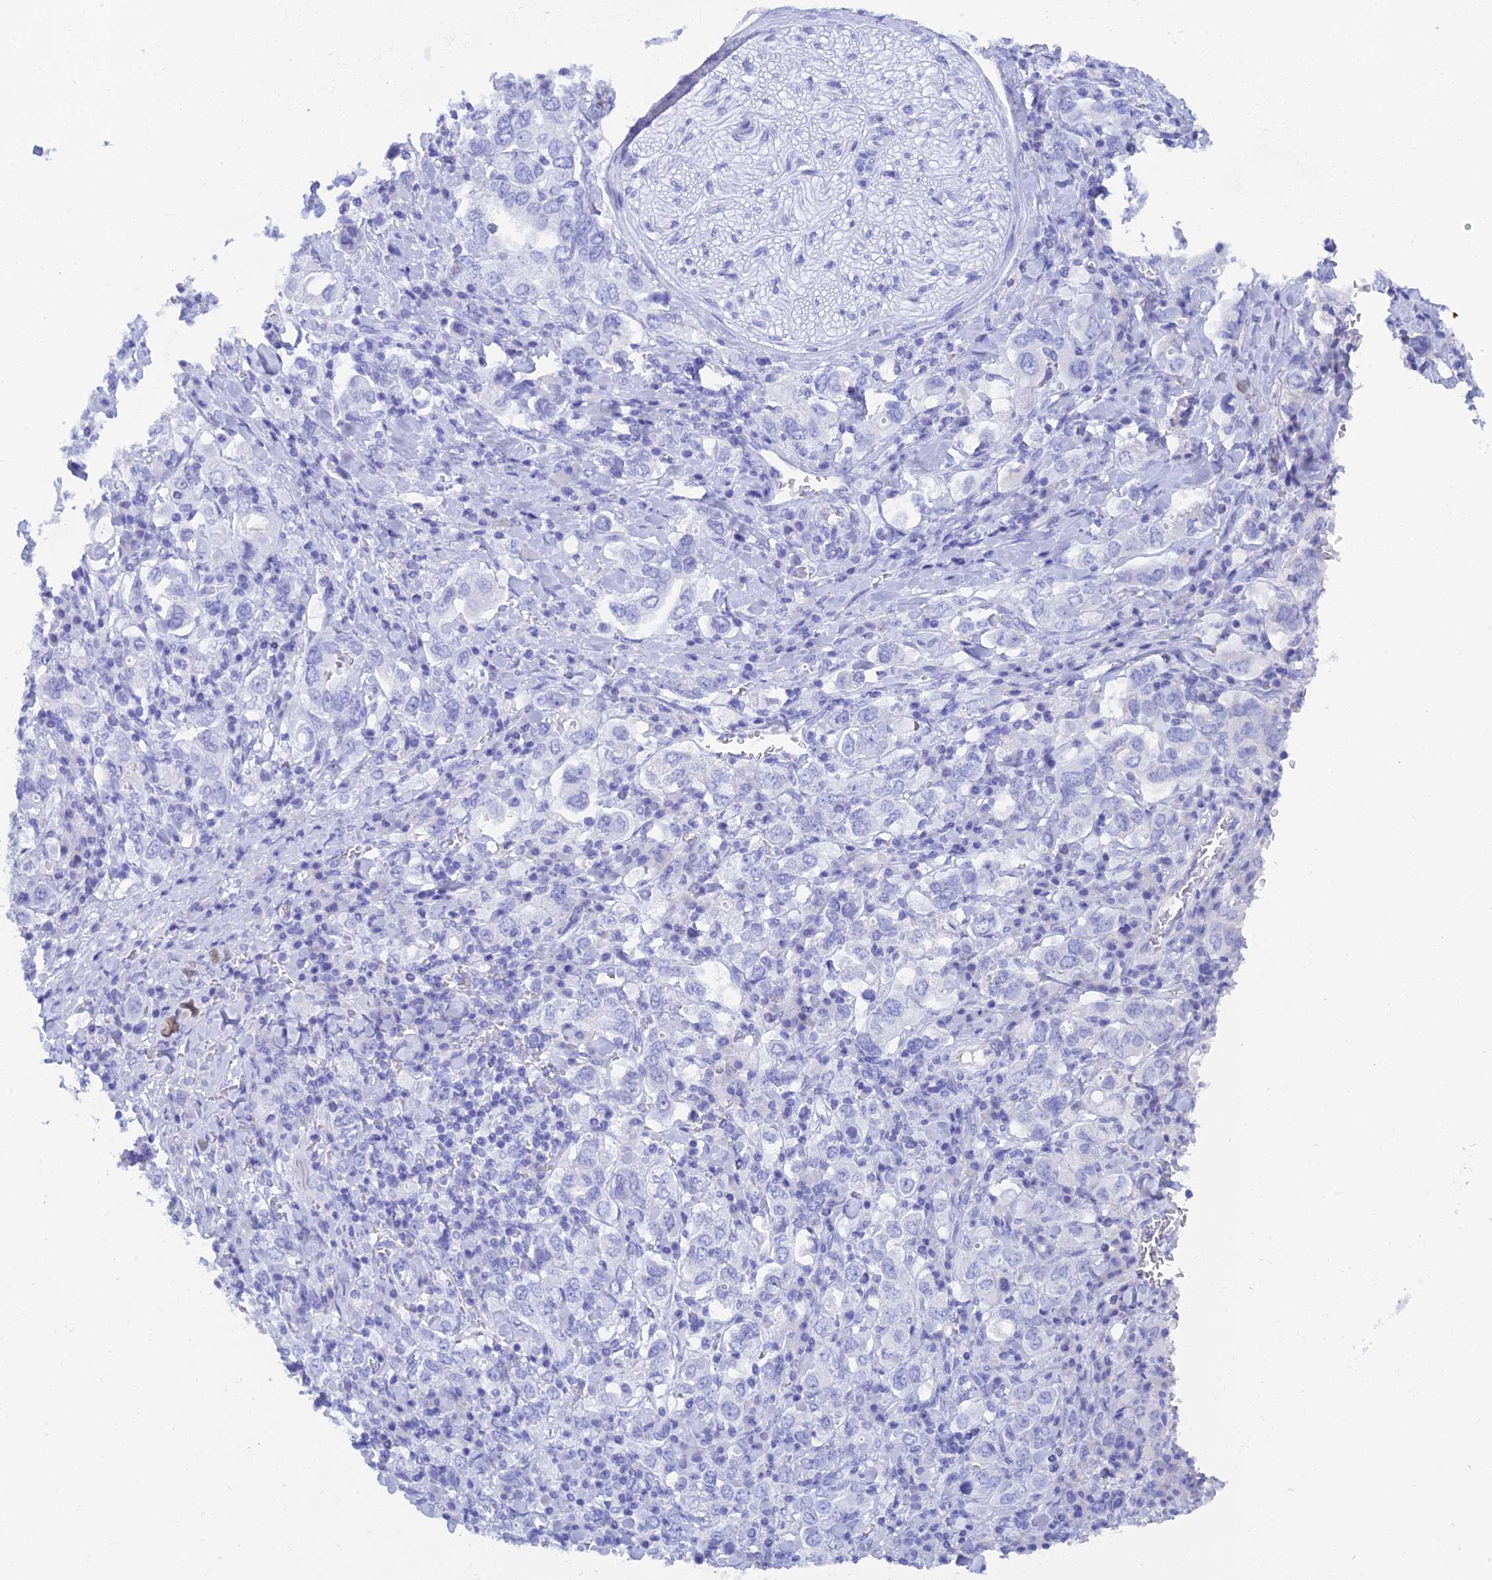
{"staining": {"intensity": "negative", "quantity": "none", "location": "none"}, "tissue": "stomach cancer", "cell_type": "Tumor cells", "image_type": "cancer", "snomed": [{"axis": "morphology", "description": "Adenocarcinoma, NOS"}, {"axis": "topography", "description": "Stomach, upper"}], "caption": "Tumor cells are negative for protein expression in human stomach cancer. The staining is performed using DAB brown chromogen with nuclei counter-stained in using hematoxylin.", "gene": "REG1A", "patient": {"sex": "male", "age": 62}}